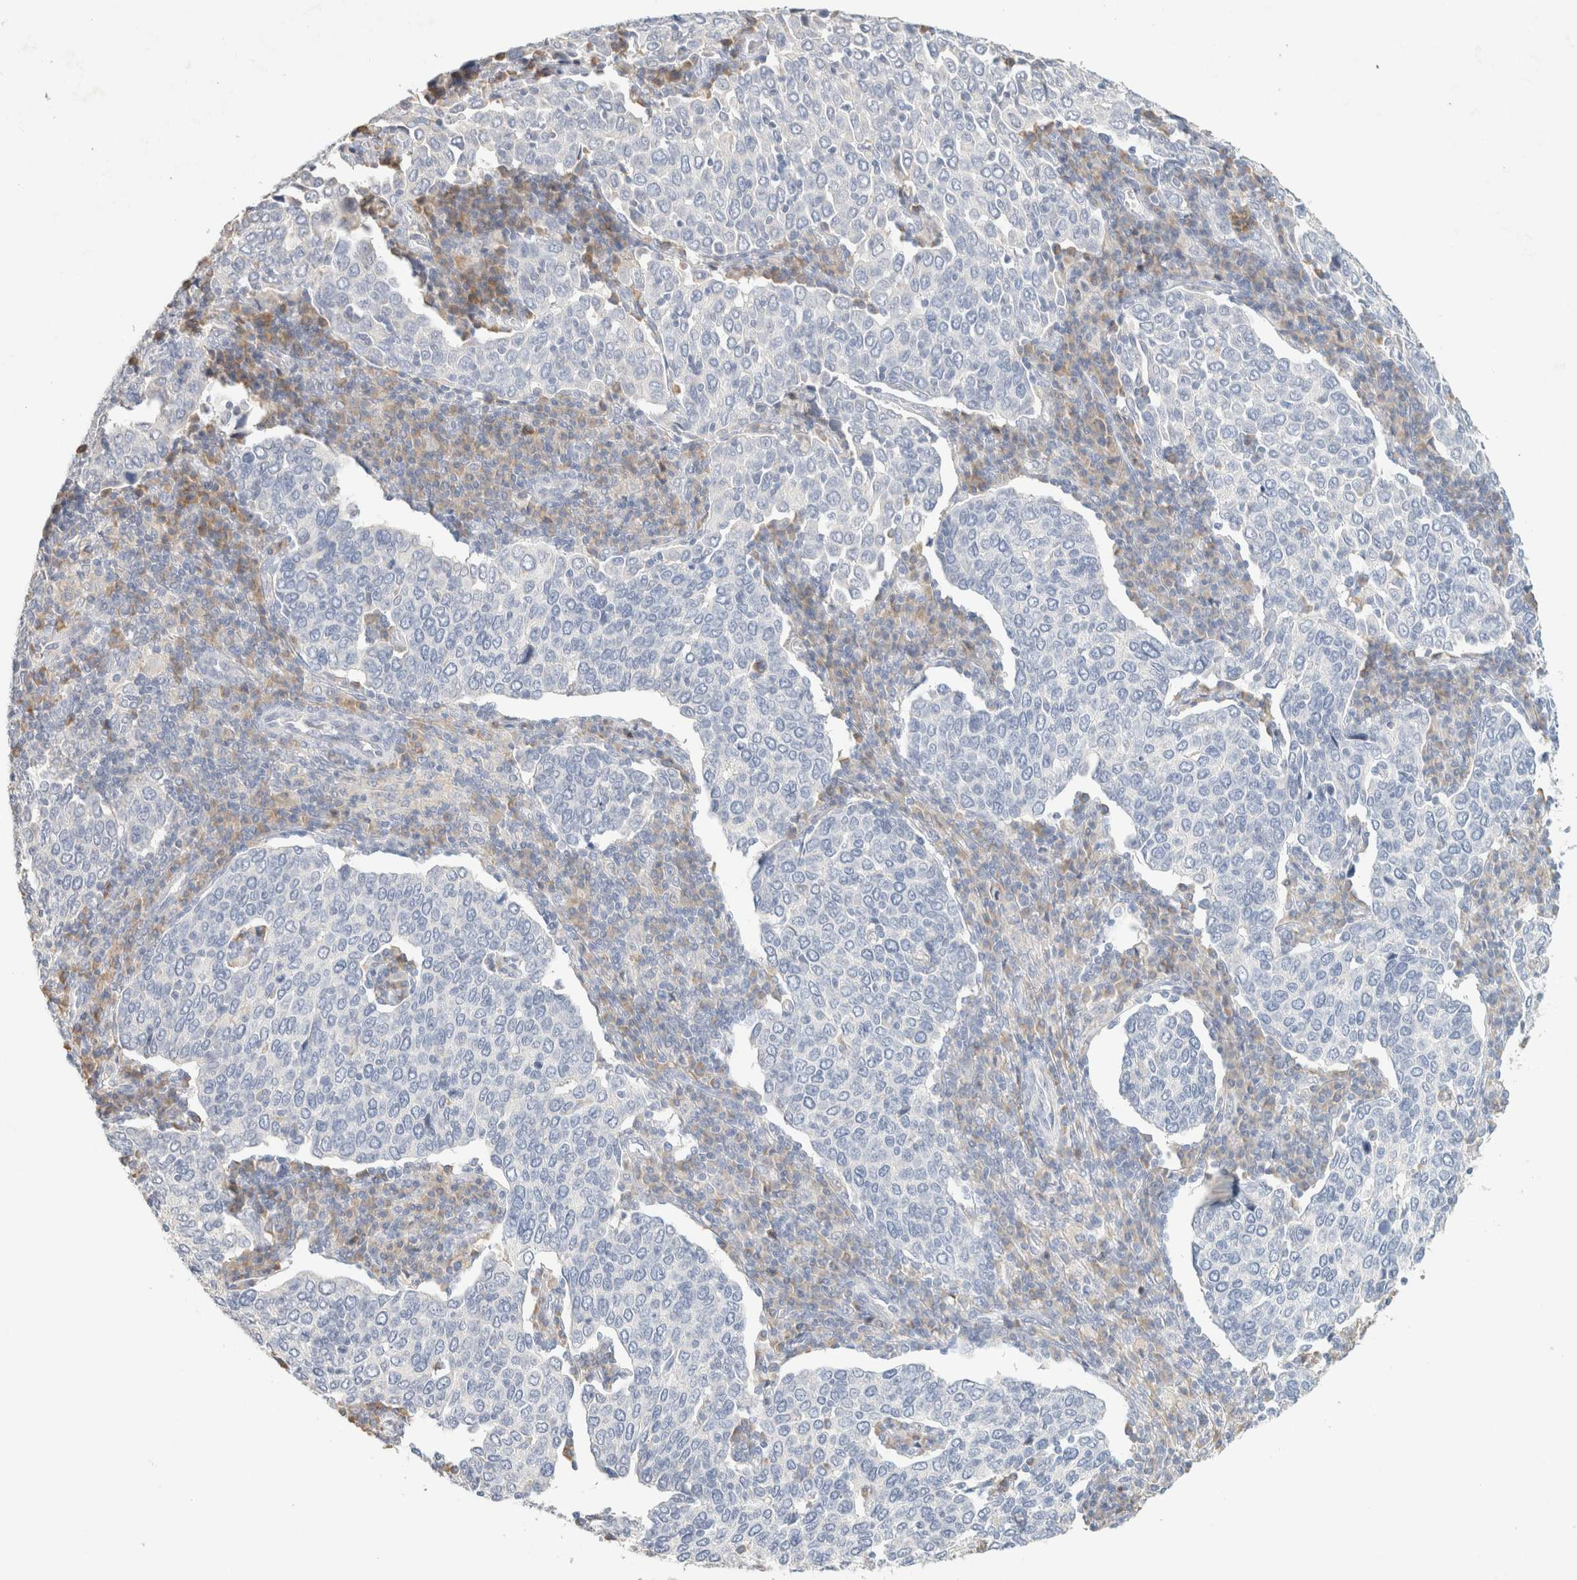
{"staining": {"intensity": "negative", "quantity": "none", "location": "none"}, "tissue": "cervical cancer", "cell_type": "Tumor cells", "image_type": "cancer", "snomed": [{"axis": "morphology", "description": "Squamous cell carcinoma, NOS"}, {"axis": "topography", "description": "Cervix"}], "caption": "The immunohistochemistry histopathology image has no significant expression in tumor cells of cervical cancer (squamous cell carcinoma) tissue.", "gene": "NEFM", "patient": {"sex": "female", "age": 40}}